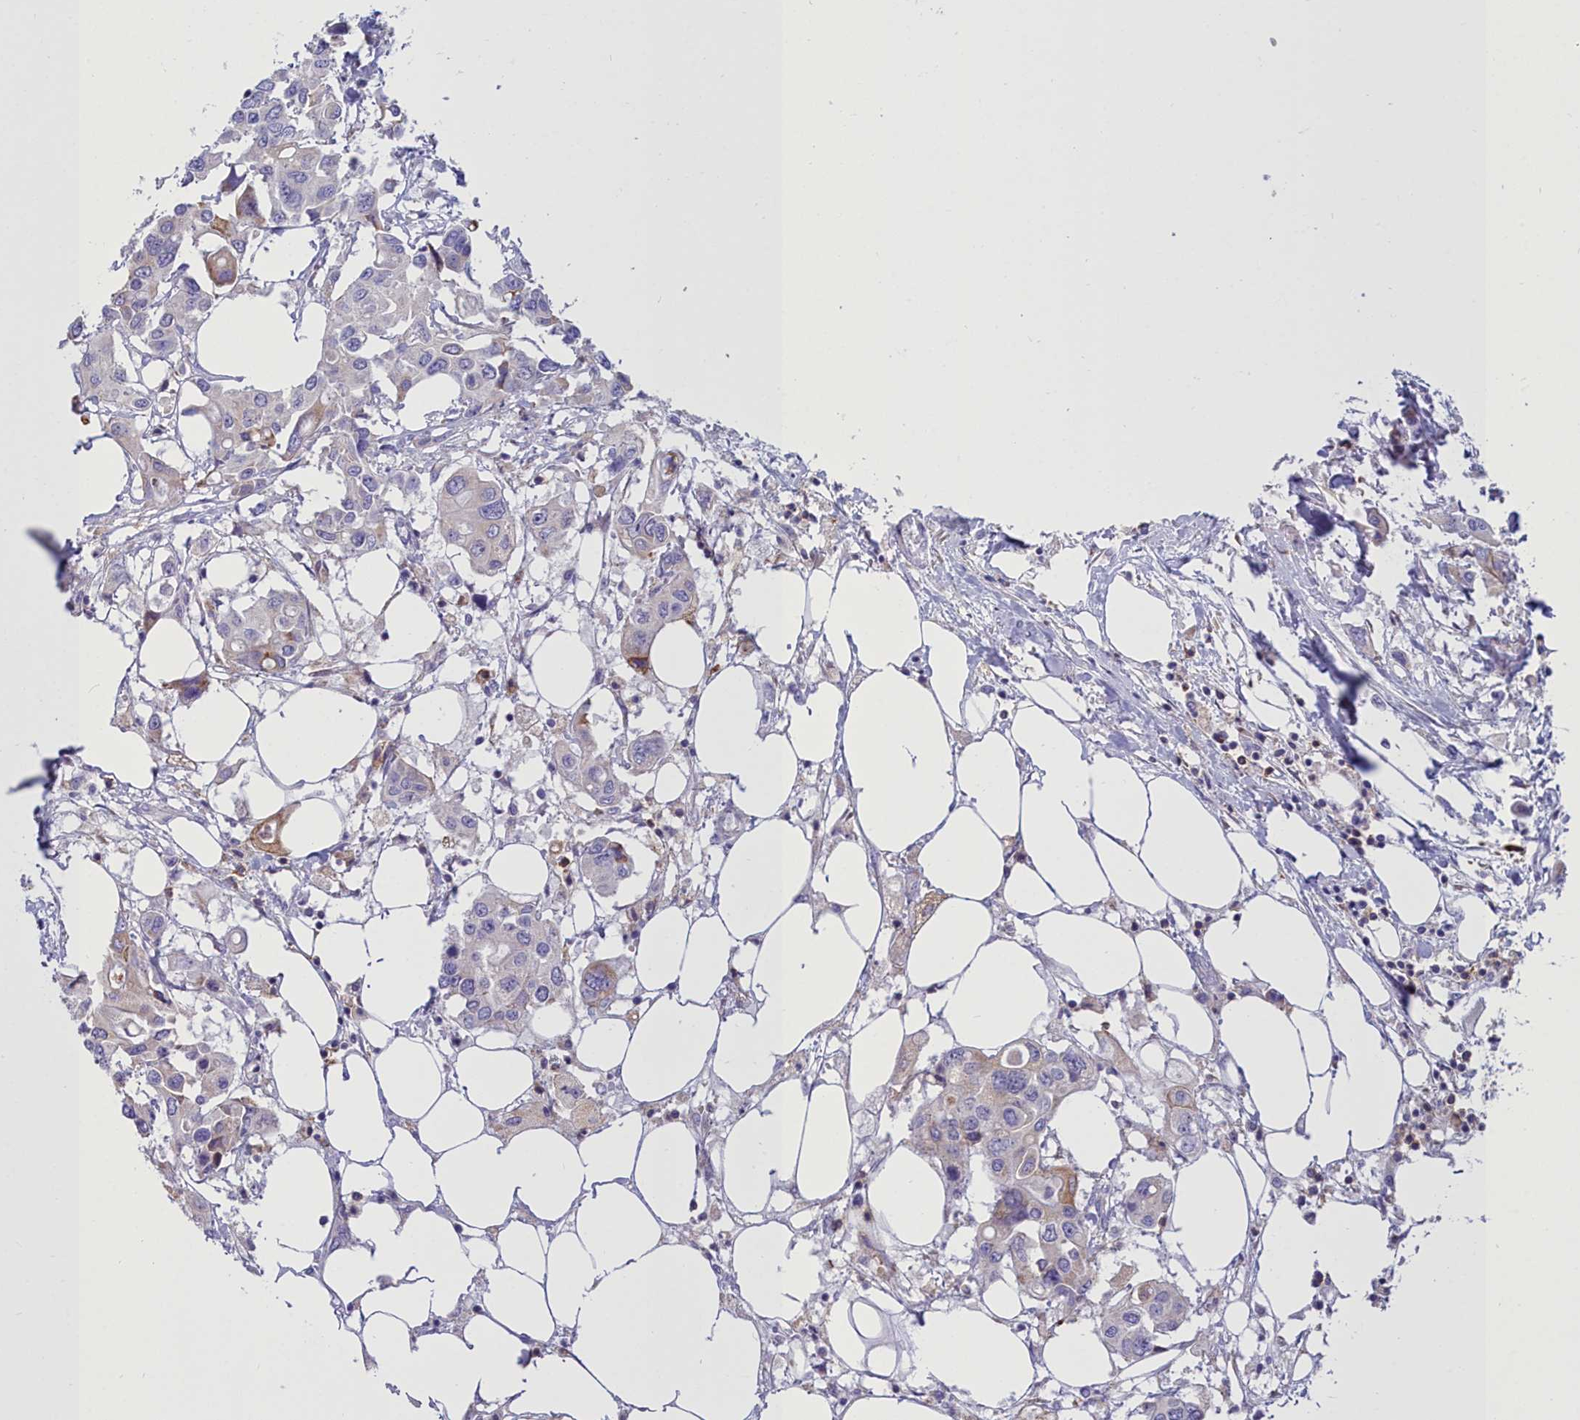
{"staining": {"intensity": "negative", "quantity": "none", "location": "none"}, "tissue": "colorectal cancer", "cell_type": "Tumor cells", "image_type": "cancer", "snomed": [{"axis": "morphology", "description": "Adenocarcinoma, NOS"}, {"axis": "topography", "description": "Colon"}], "caption": "Photomicrograph shows no protein expression in tumor cells of colorectal adenocarcinoma tissue. (IHC, brightfield microscopy, high magnification).", "gene": "CD5", "patient": {"sex": "male", "age": 77}}